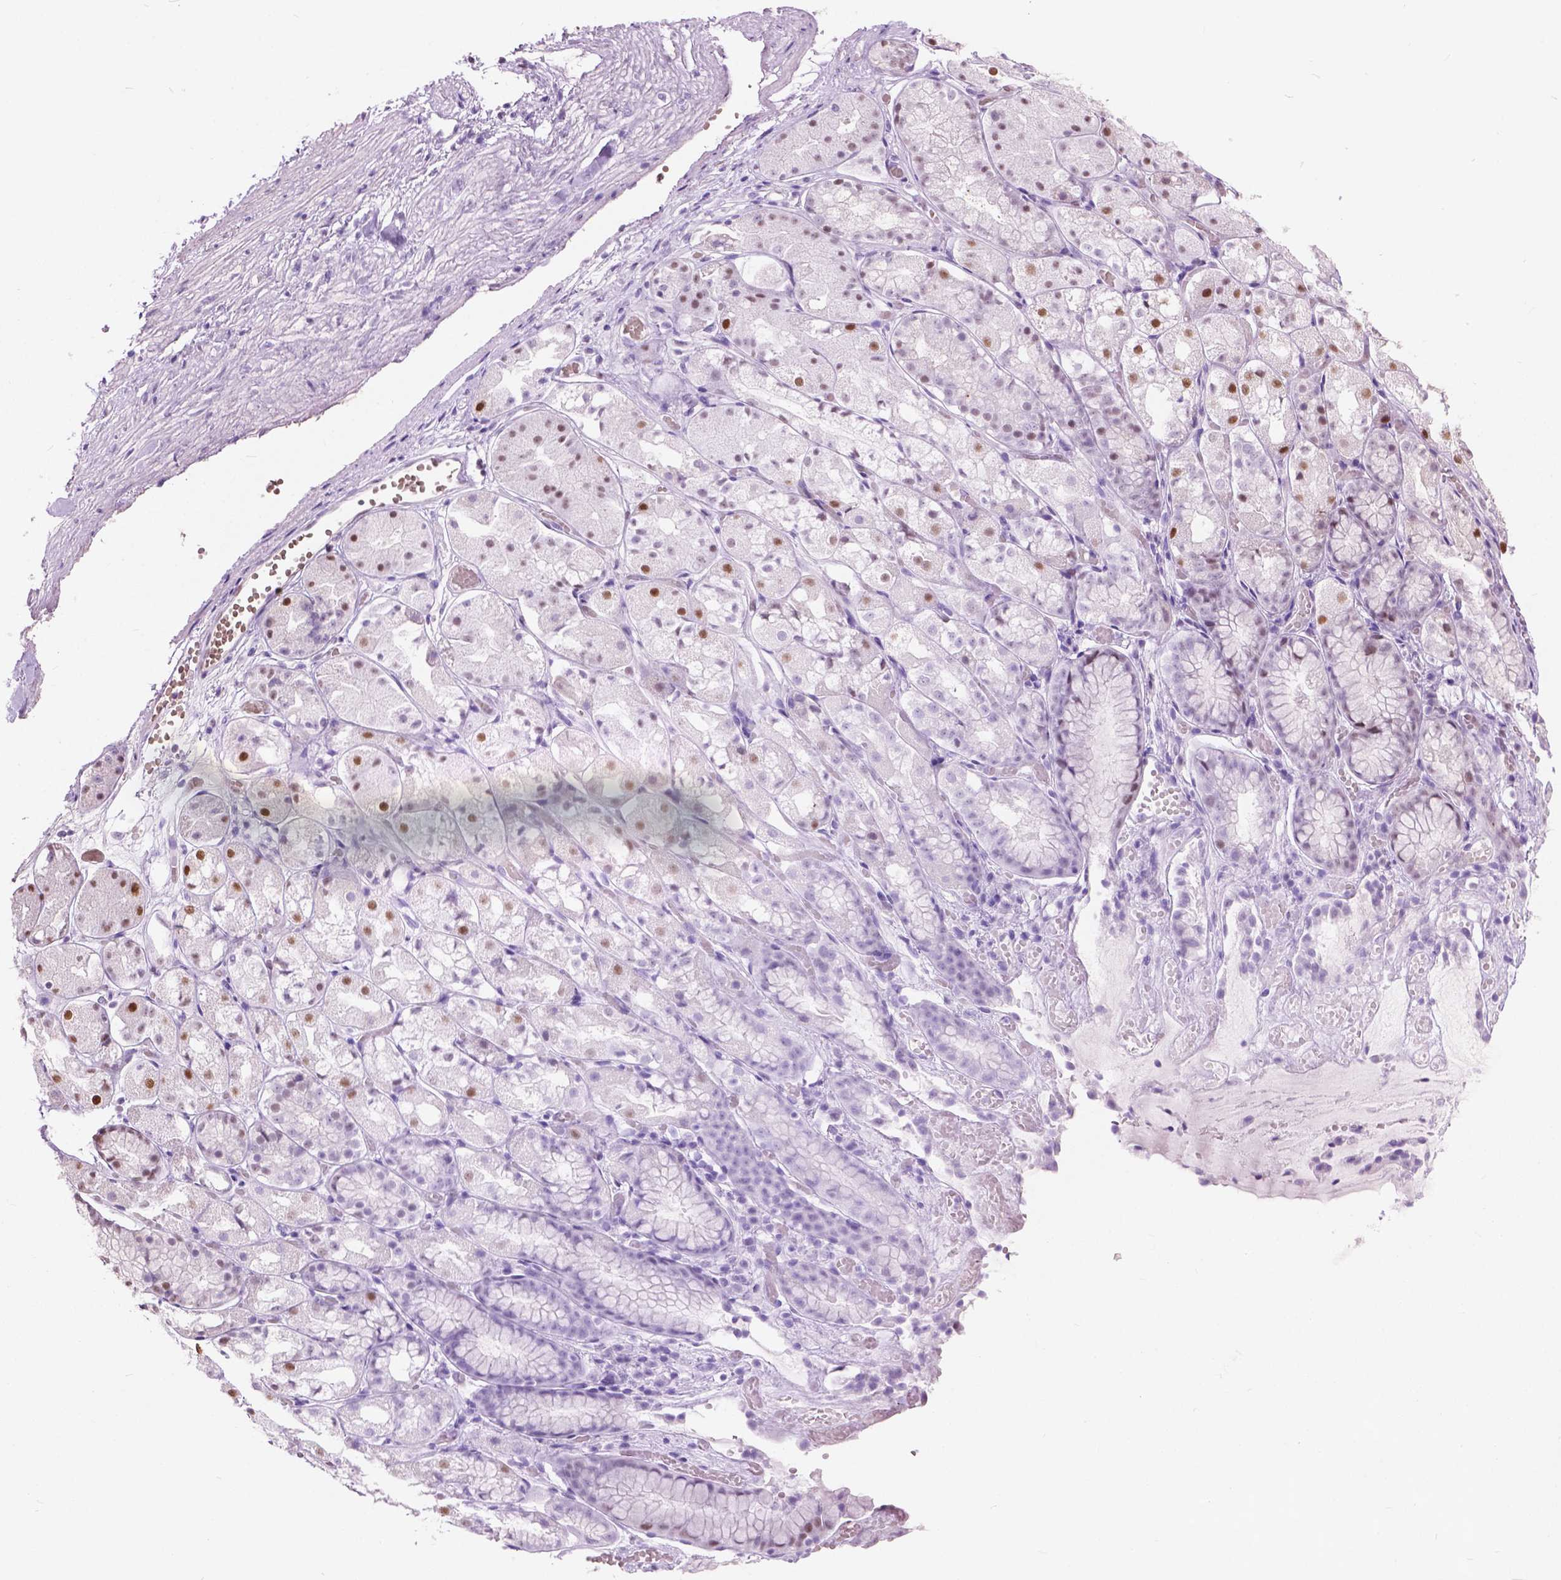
{"staining": {"intensity": "moderate", "quantity": "<25%", "location": "nuclear"}, "tissue": "stomach", "cell_type": "Glandular cells", "image_type": "normal", "snomed": [{"axis": "morphology", "description": "Normal tissue, NOS"}, {"axis": "topography", "description": "Stomach"}], "caption": "A low amount of moderate nuclear positivity is present in about <25% of glandular cells in benign stomach.", "gene": "ANP32A", "patient": {"sex": "male", "age": 70}}